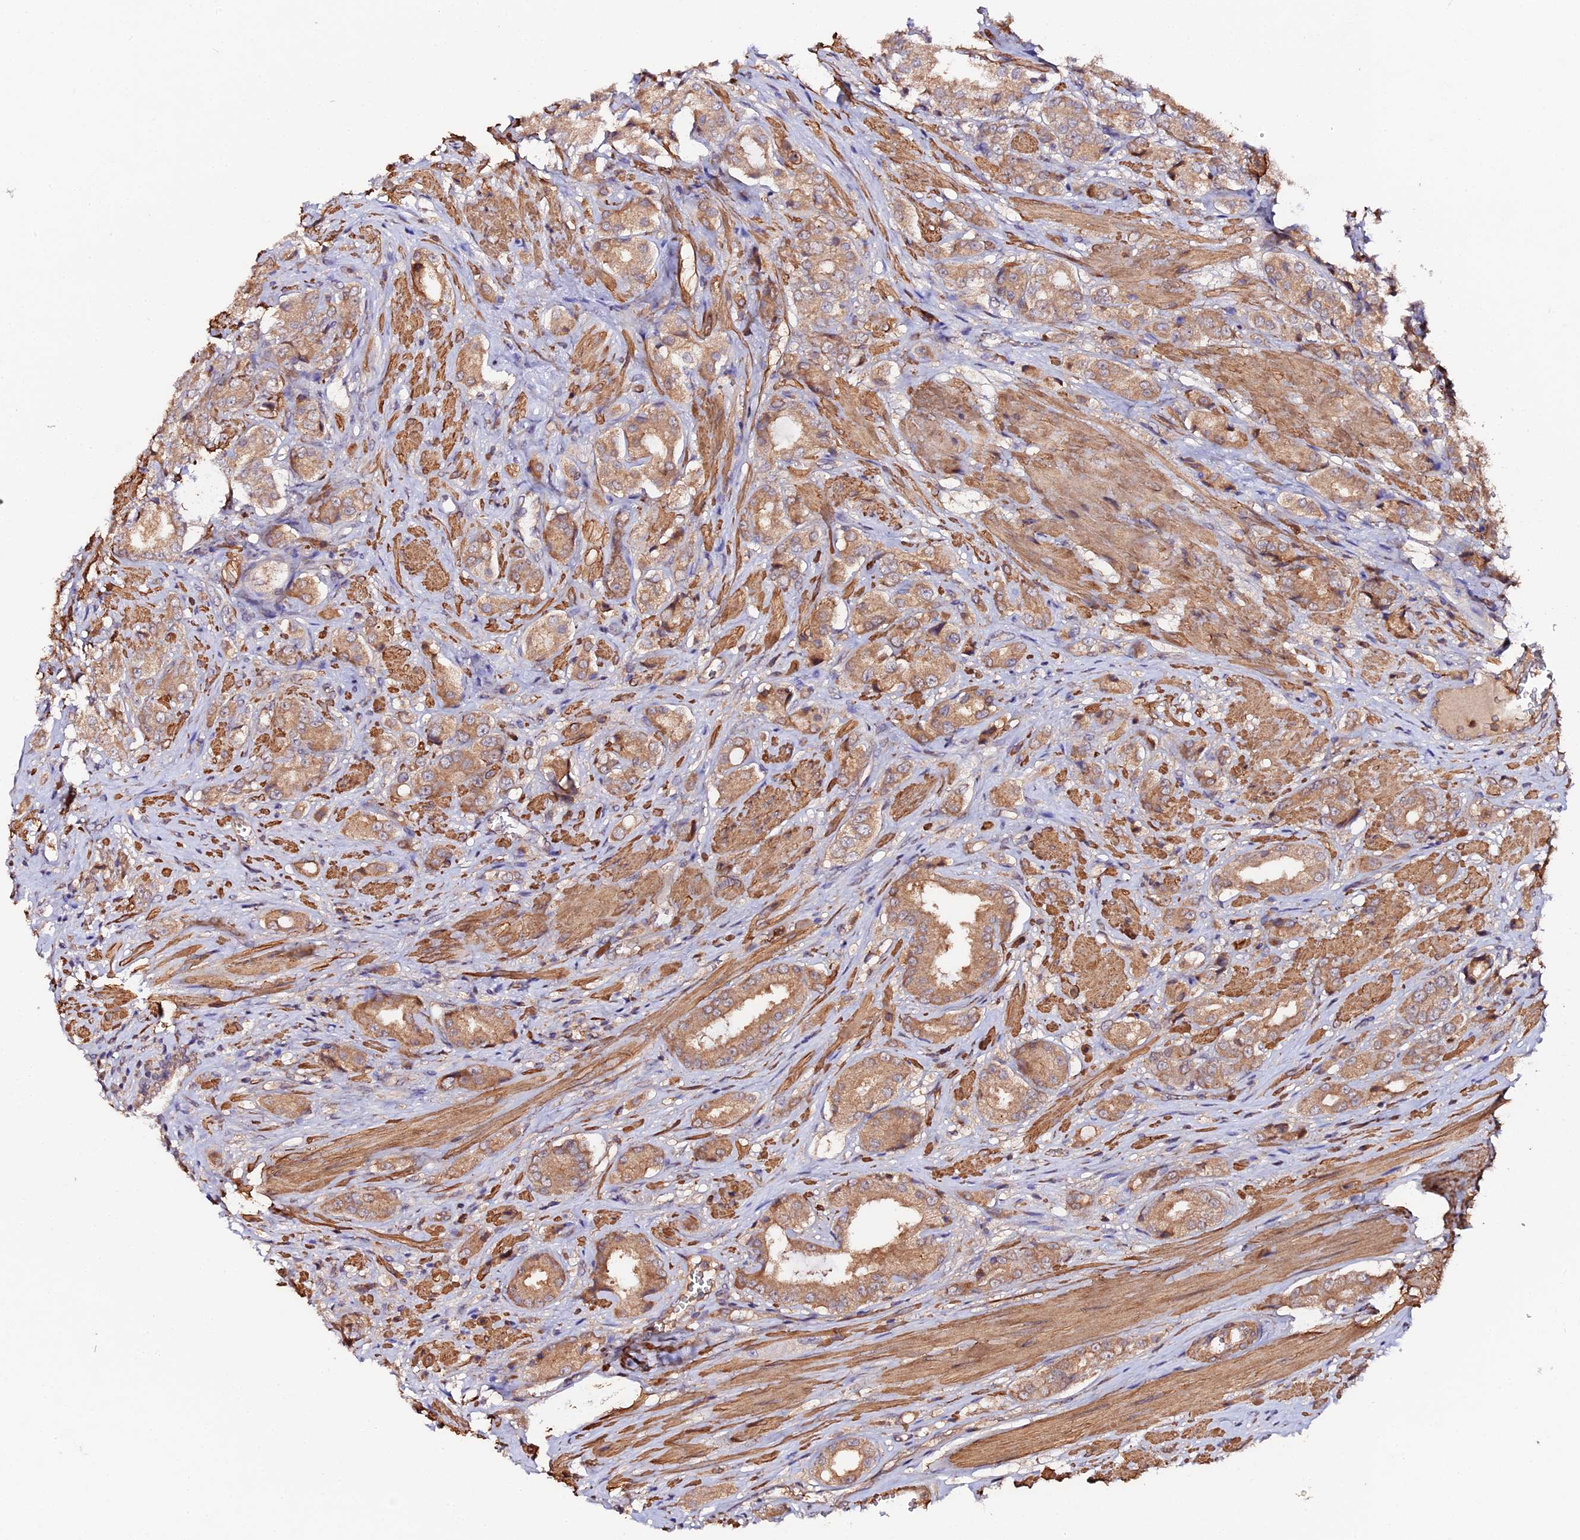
{"staining": {"intensity": "moderate", "quantity": ">75%", "location": "cytoplasmic/membranous"}, "tissue": "prostate cancer", "cell_type": "Tumor cells", "image_type": "cancer", "snomed": [{"axis": "morphology", "description": "Adenocarcinoma, High grade"}, {"axis": "topography", "description": "Prostate and seminal vesicle, NOS"}], "caption": "Protein positivity by immunohistochemistry reveals moderate cytoplasmic/membranous positivity in approximately >75% of tumor cells in prostate cancer (adenocarcinoma (high-grade)).", "gene": "TRIM26", "patient": {"sex": "male", "age": 64}}